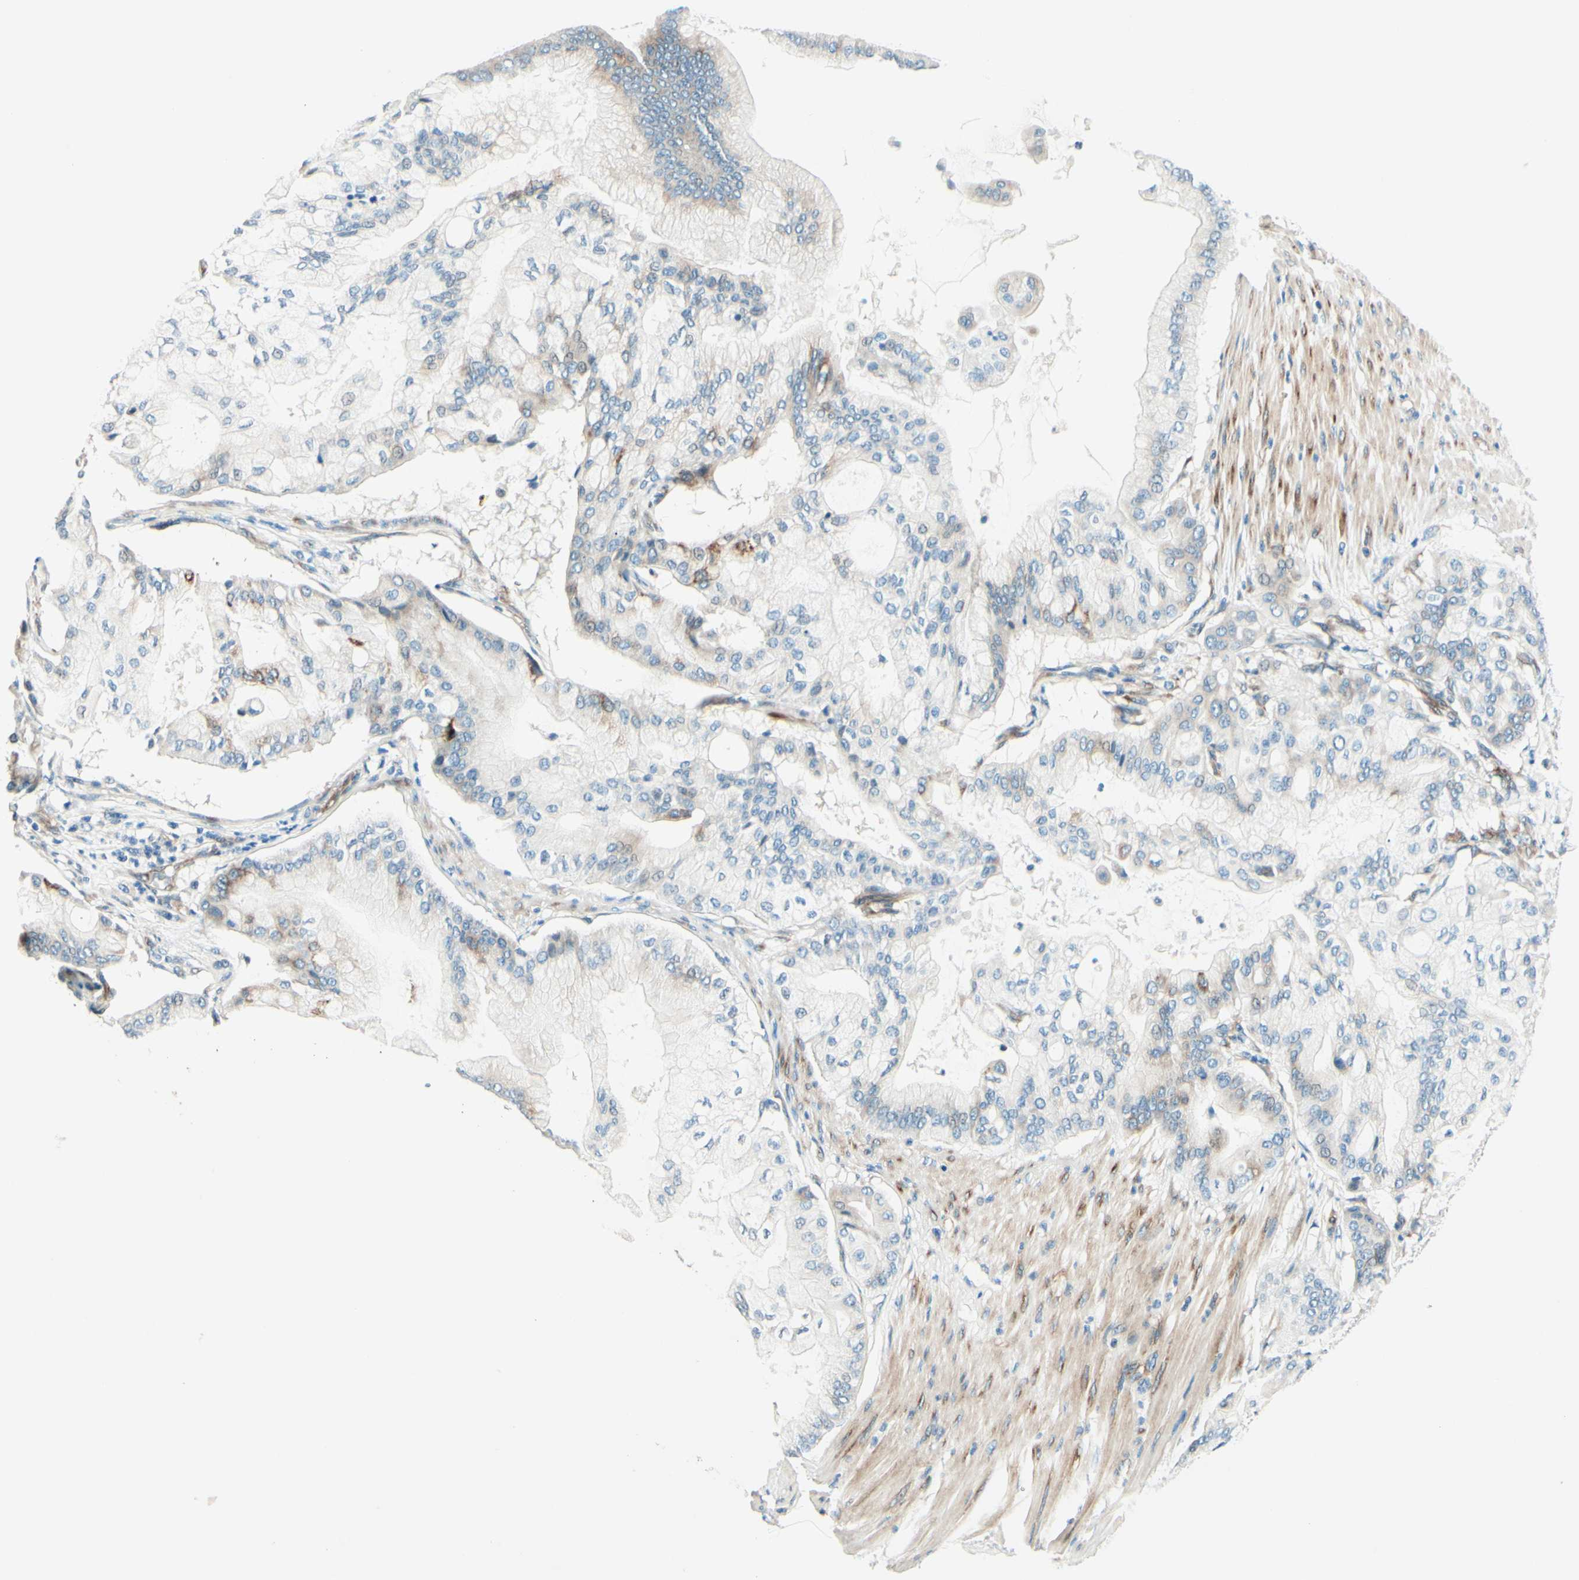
{"staining": {"intensity": "weak", "quantity": "<25%", "location": "cytoplasmic/membranous"}, "tissue": "pancreatic cancer", "cell_type": "Tumor cells", "image_type": "cancer", "snomed": [{"axis": "morphology", "description": "Adenocarcinoma, NOS"}, {"axis": "morphology", "description": "Adenocarcinoma, metastatic, NOS"}, {"axis": "topography", "description": "Lymph node"}, {"axis": "topography", "description": "Pancreas"}, {"axis": "topography", "description": "Duodenum"}], "caption": "An image of pancreatic cancer (adenocarcinoma) stained for a protein demonstrates no brown staining in tumor cells.", "gene": "TAOK2", "patient": {"sex": "female", "age": 64}}